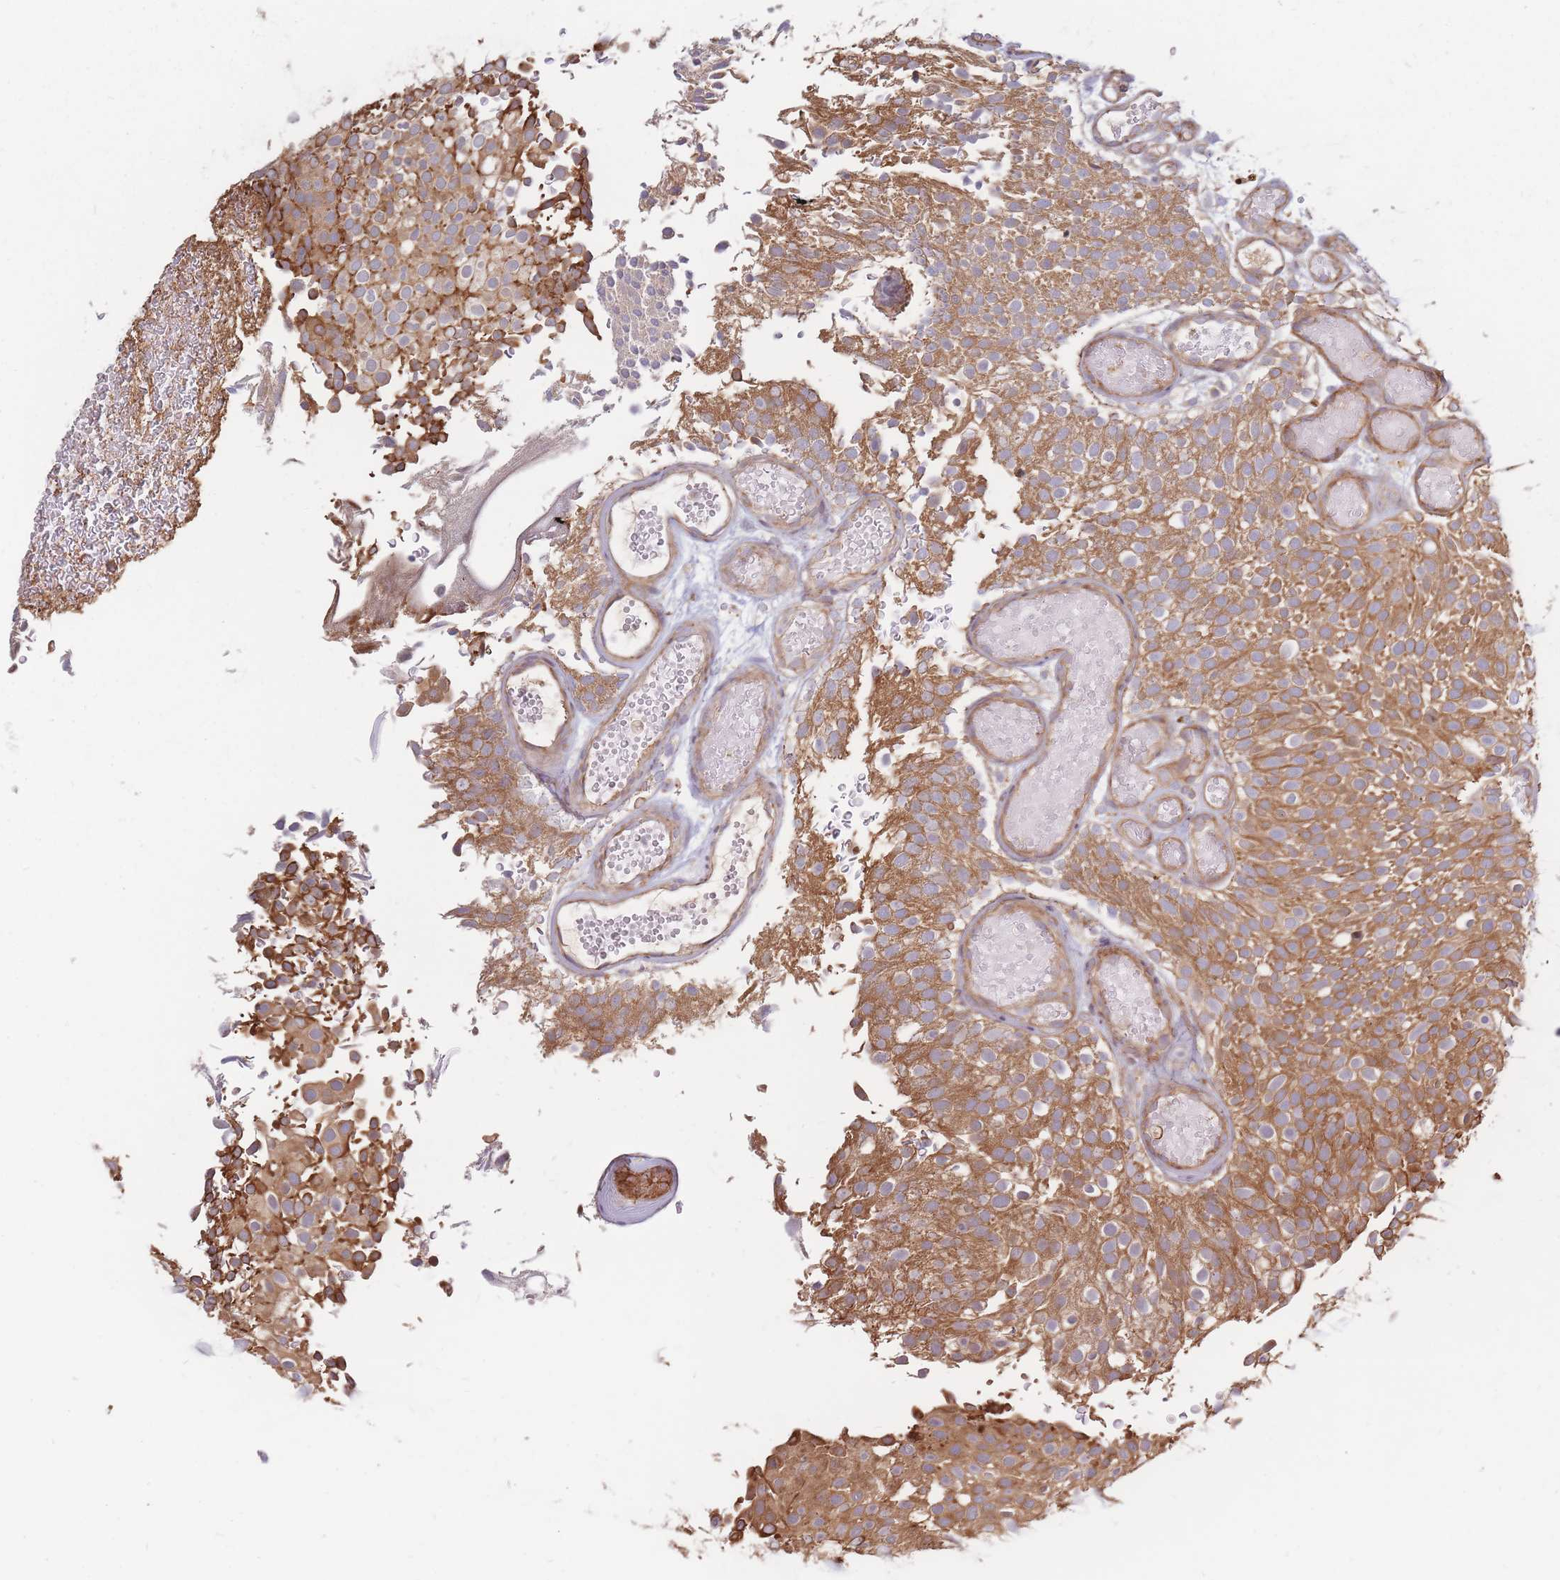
{"staining": {"intensity": "moderate", "quantity": ">75%", "location": "cytoplasmic/membranous"}, "tissue": "urothelial cancer", "cell_type": "Tumor cells", "image_type": "cancer", "snomed": [{"axis": "morphology", "description": "Urothelial carcinoma, Low grade"}, {"axis": "topography", "description": "Urinary bladder"}], "caption": "This is an image of immunohistochemistry (IHC) staining of urothelial cancer, which shows moderate expression in the cytoplasmic/membranous of tumor cells.", "gene": "RASSF2", "patient": {"sex": "male", "age": 78}}